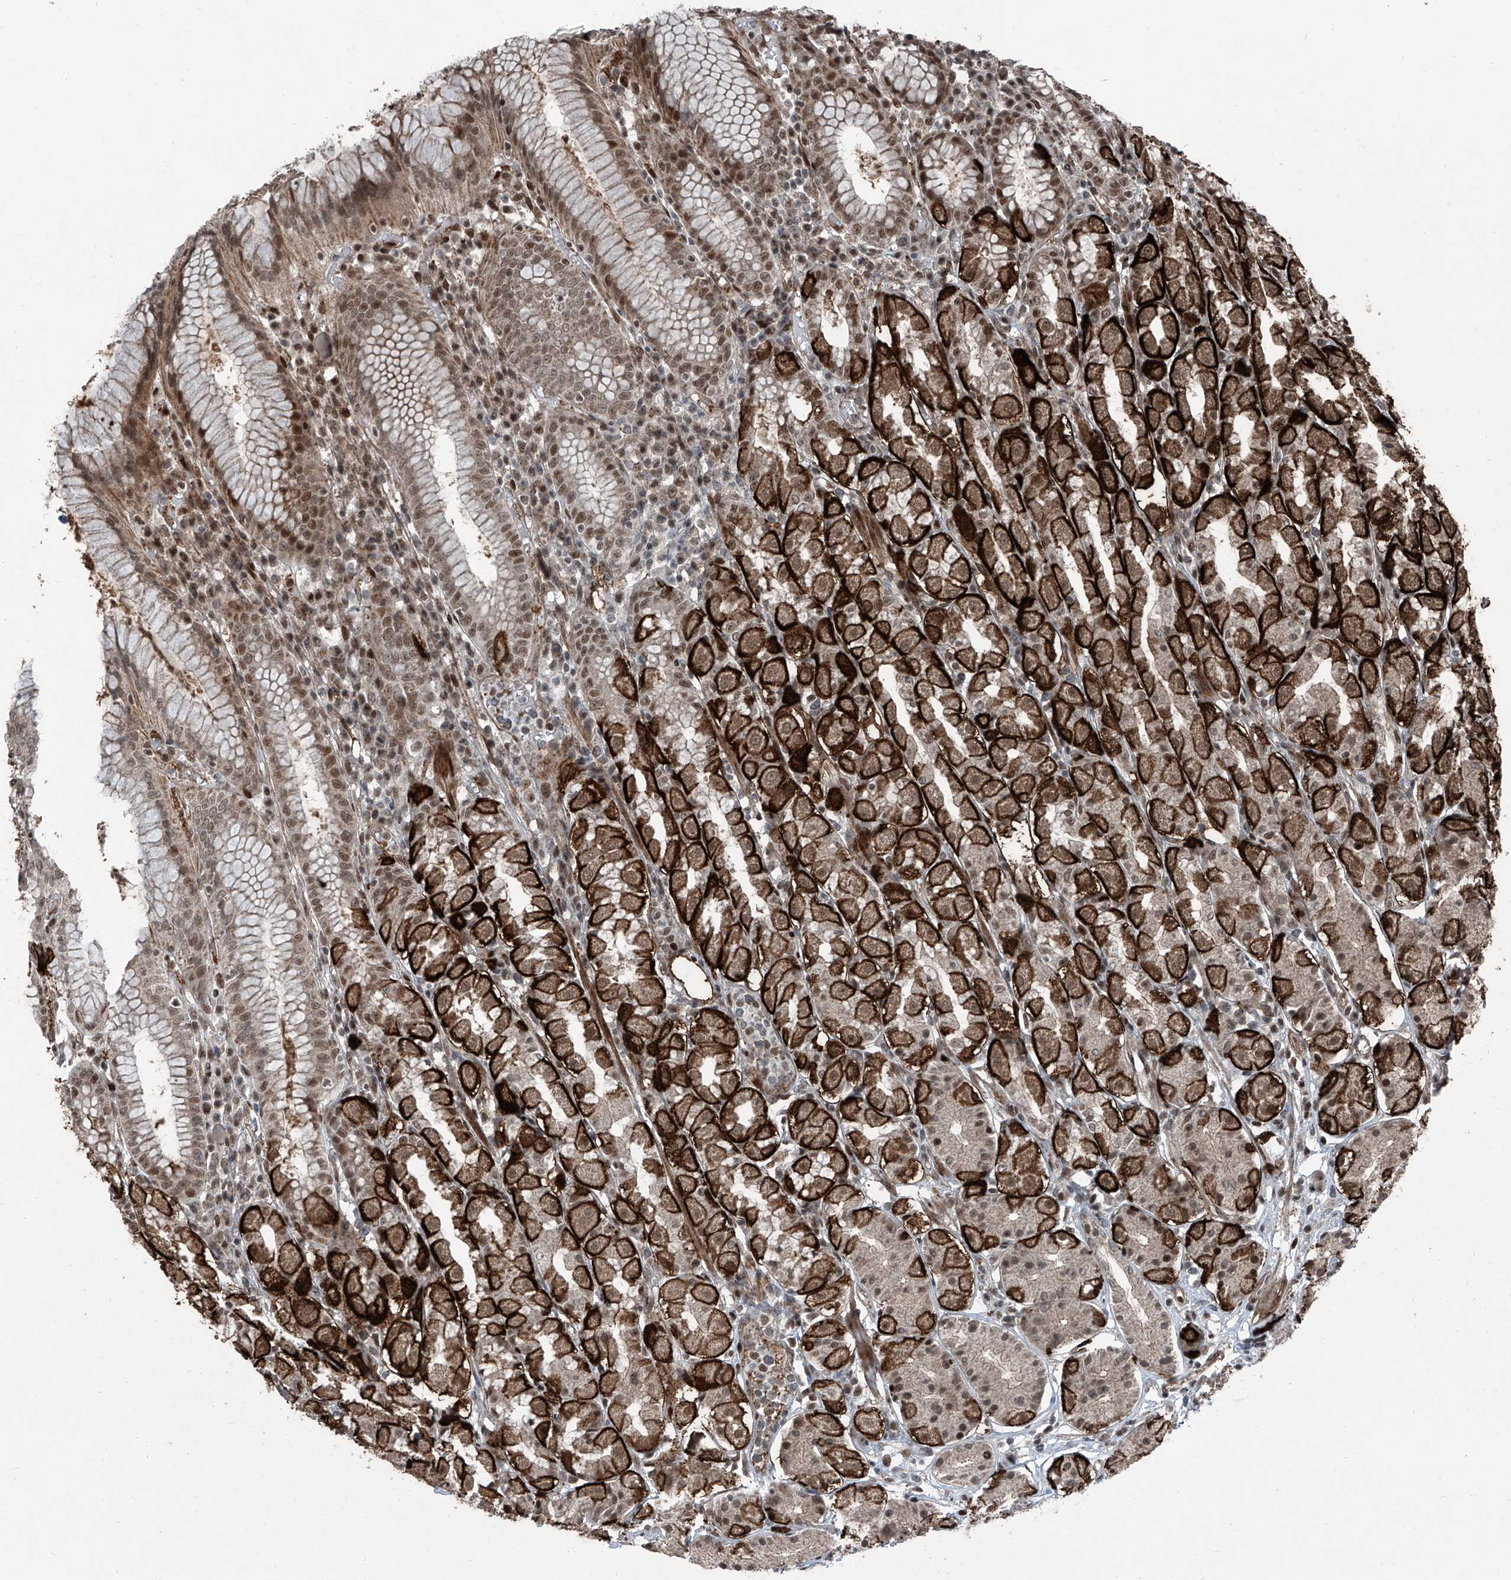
{"staining": {"intensity": "strong", "quantity": ">75%", "location": "cytoplasmic/membranous,nuclear"}, "tissue": "stomach", "cell_type": "Glandular cells", "image_type": "normal", "snomed": [{"axis": "morphology", "description": "Normal tissue, NOS"}, {"axis": "topography", "description": "Stomach"}, {"axis": "topography", "description": "Stomach, lower"}], "caption": "IHC image of unremarkable stomach stained for a protein (brown), which displays high levels of strong cytoplasmic/membranous,nuclear positivity in about >75% of glandular cells.", "gene": "ZNF570", "patient": {"sex": "female", "age": 56}}